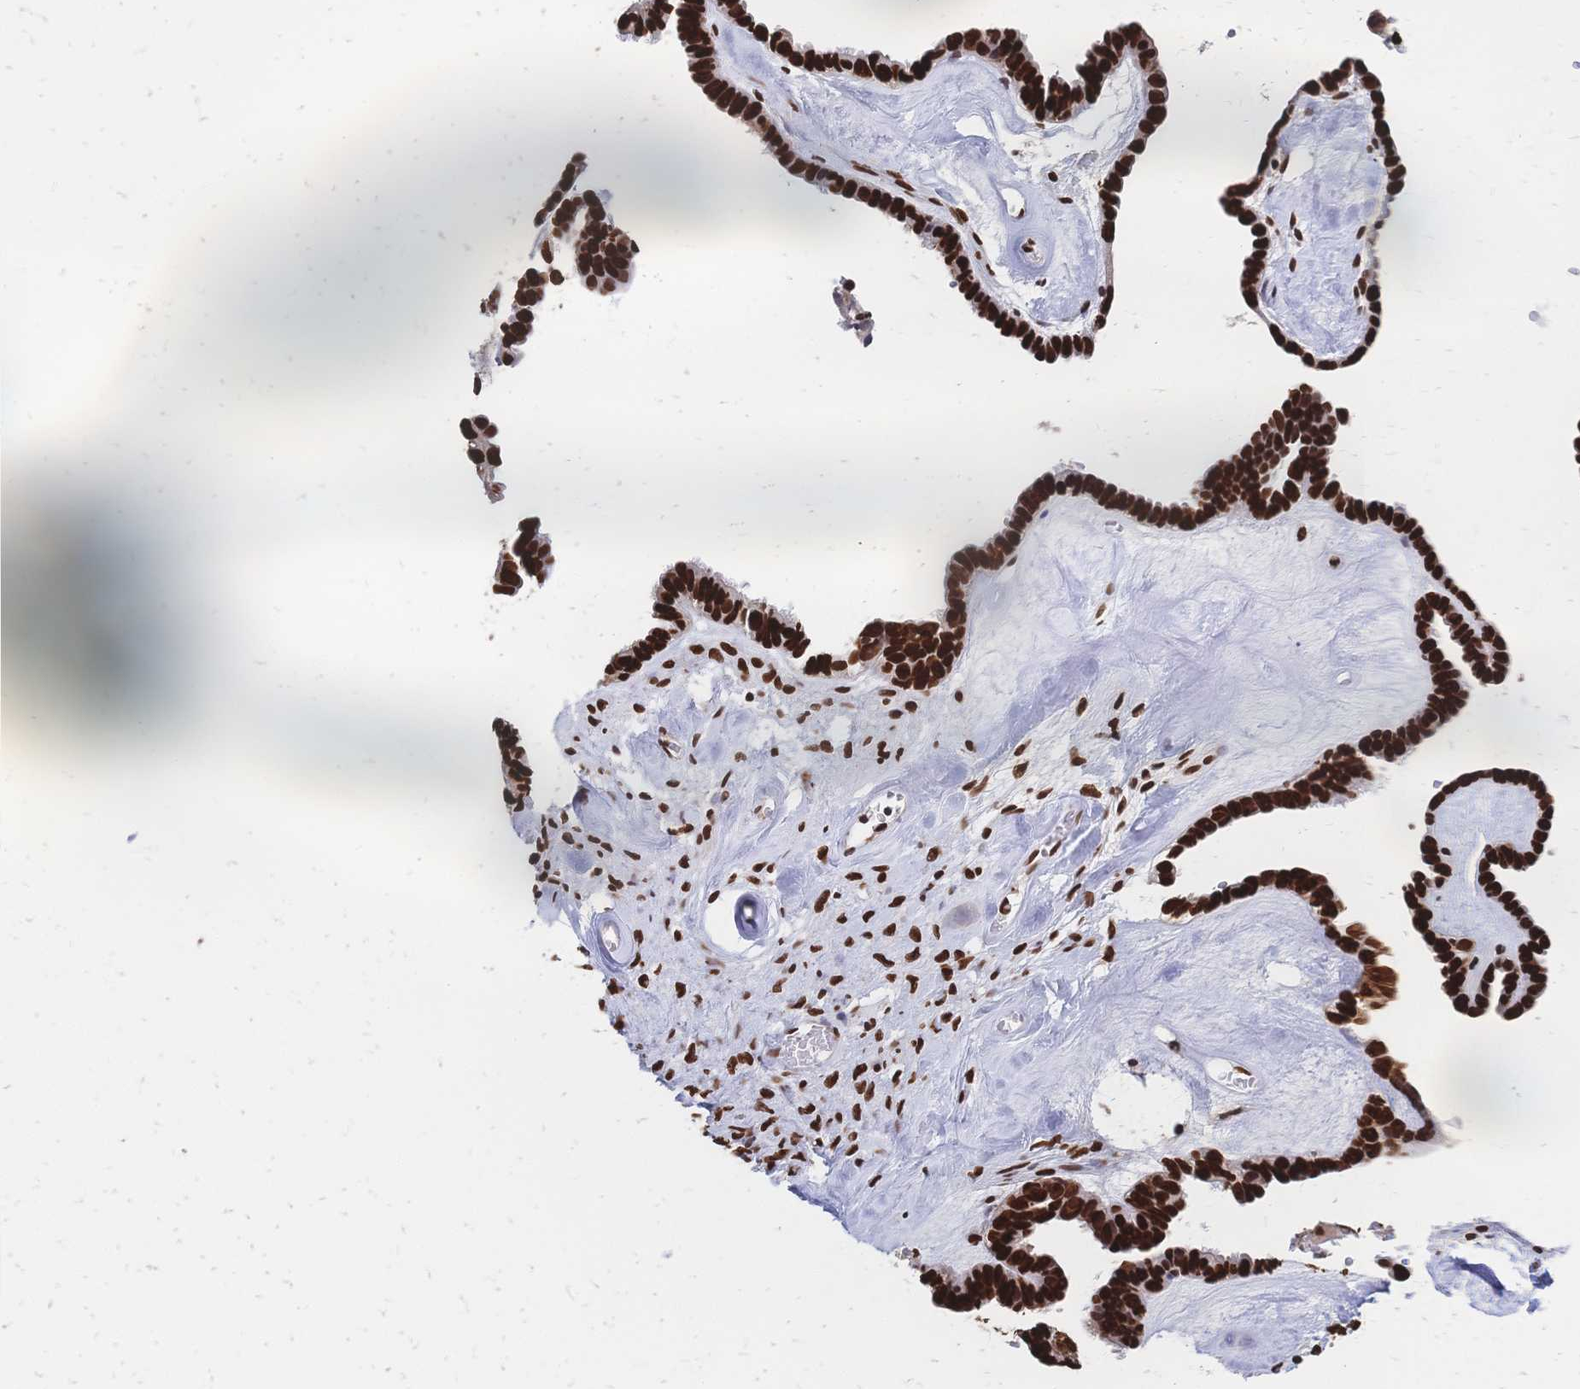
{"staining": {"intensity": "strong", "quantity": ">75%", "location": "nuclear"}, "tissue": "ovarian cancer", "cell_type": "Tumor cells", "image_type": "cancer", "snomed": [{"axis": "morphology", "description": "Cystadenocarcinoma, serous, NOS"}, {"axis": "topography", "description": "Ovary"}], "caption": "High-power microscopy captured an immunohistochemistry image of ovarian serous cystadenocarcinoma, revealing strong nuclear positivity in approximately >75% of tumor cells.", "gene": "HDGF", "patient": {"sex": "female", "age": 69}}